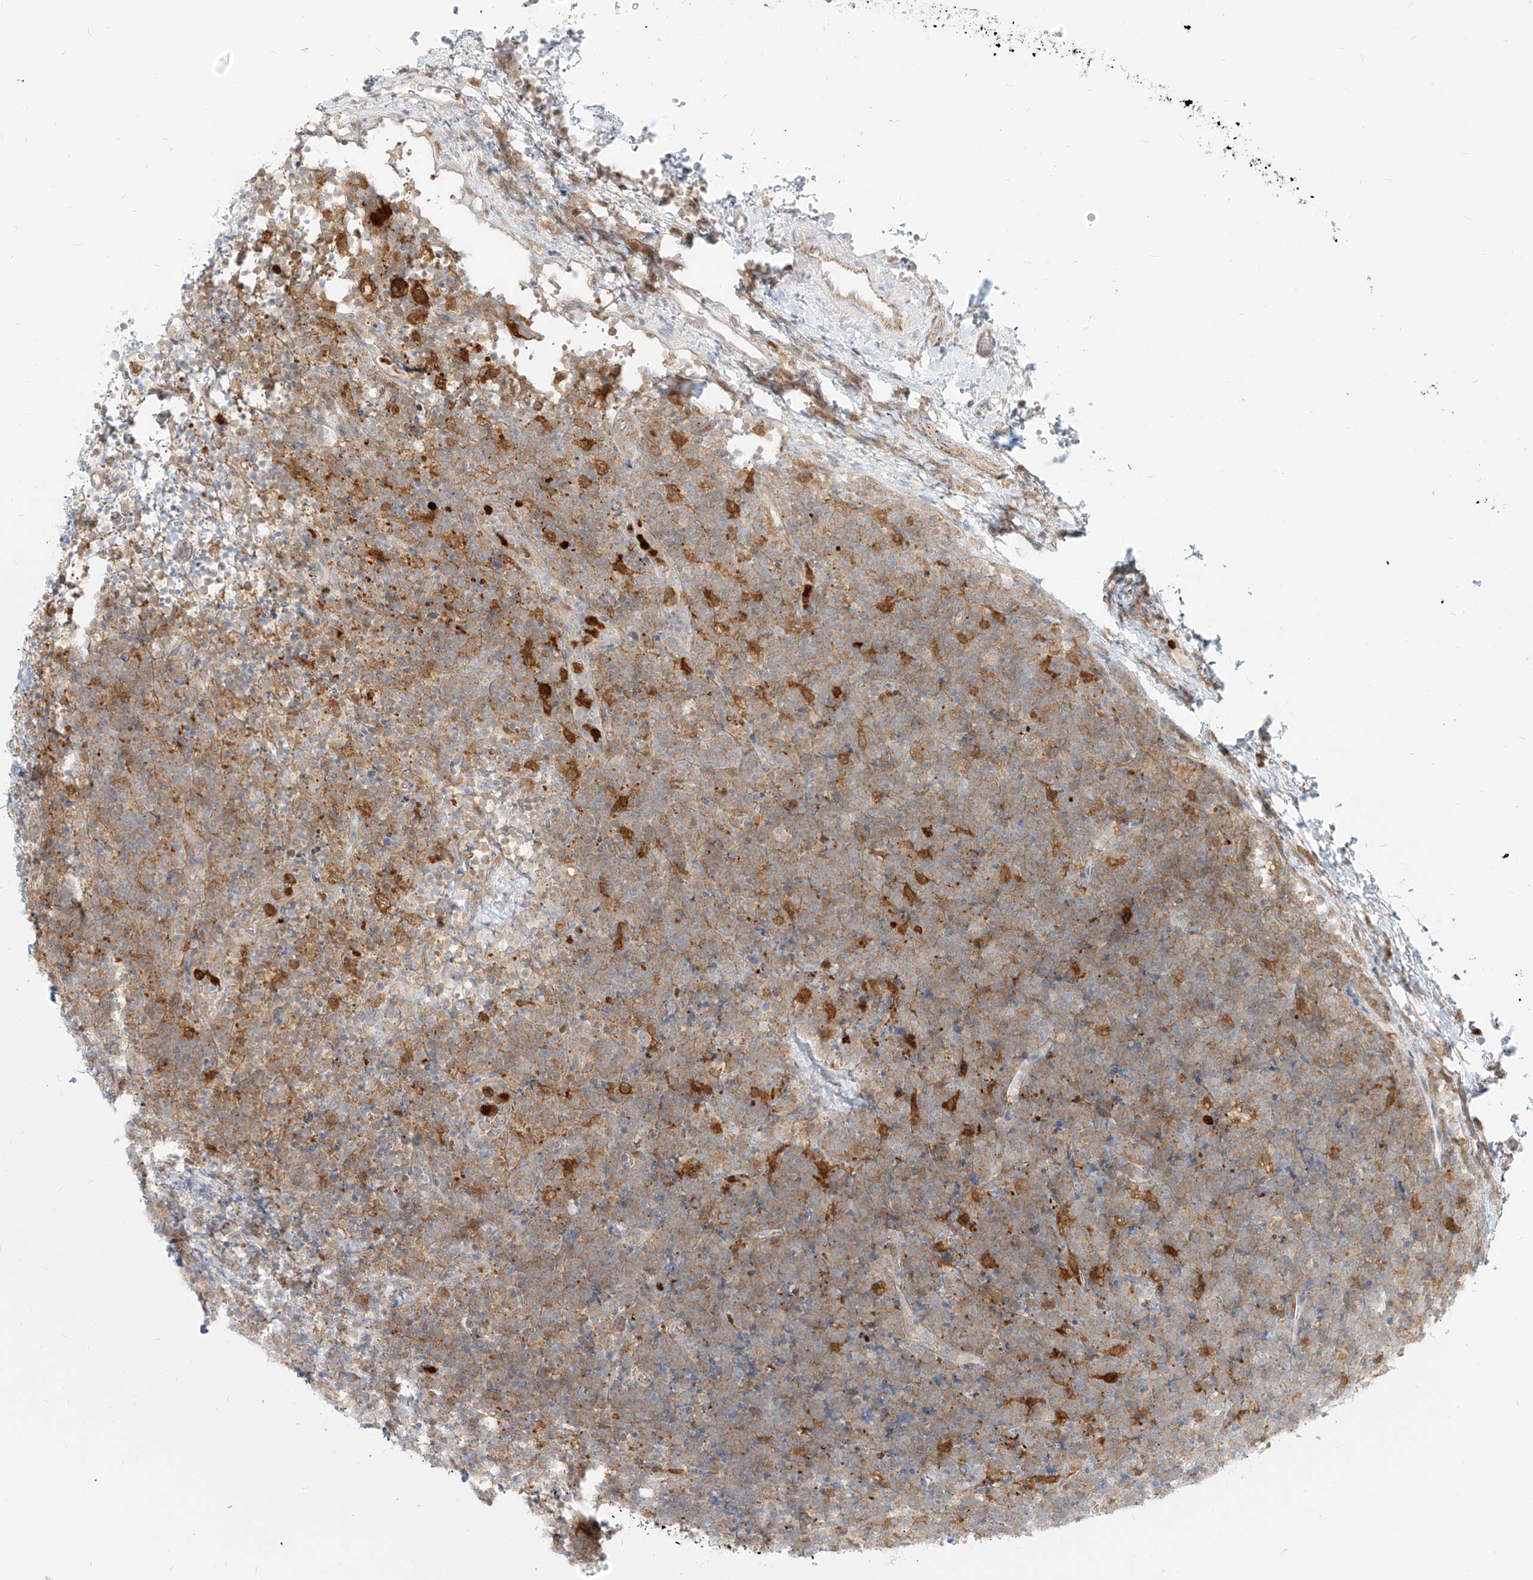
{"staining": {"intensity": "weak", "quantity": "25%-75%", "location": "cytoplasmic/membranous"}, "tissue": "lymphoma", "cell_type": "Tumor cells", "image_type": "cancer", "snomed": [{"axis": "morphology", "description": "Malignant lymphoma, non-Hodgkin's type, High grade"}, {"axis": "topography", "description": "Lymph node"}], "caption": "High-grade malignant lymphoma, non-Hodgkin's type stained for a protein reveals weak cytoplasmic/membranous positivity in tumor cells.", "gene": "PGD", "patient": {"sex": "male", "age": 13}}